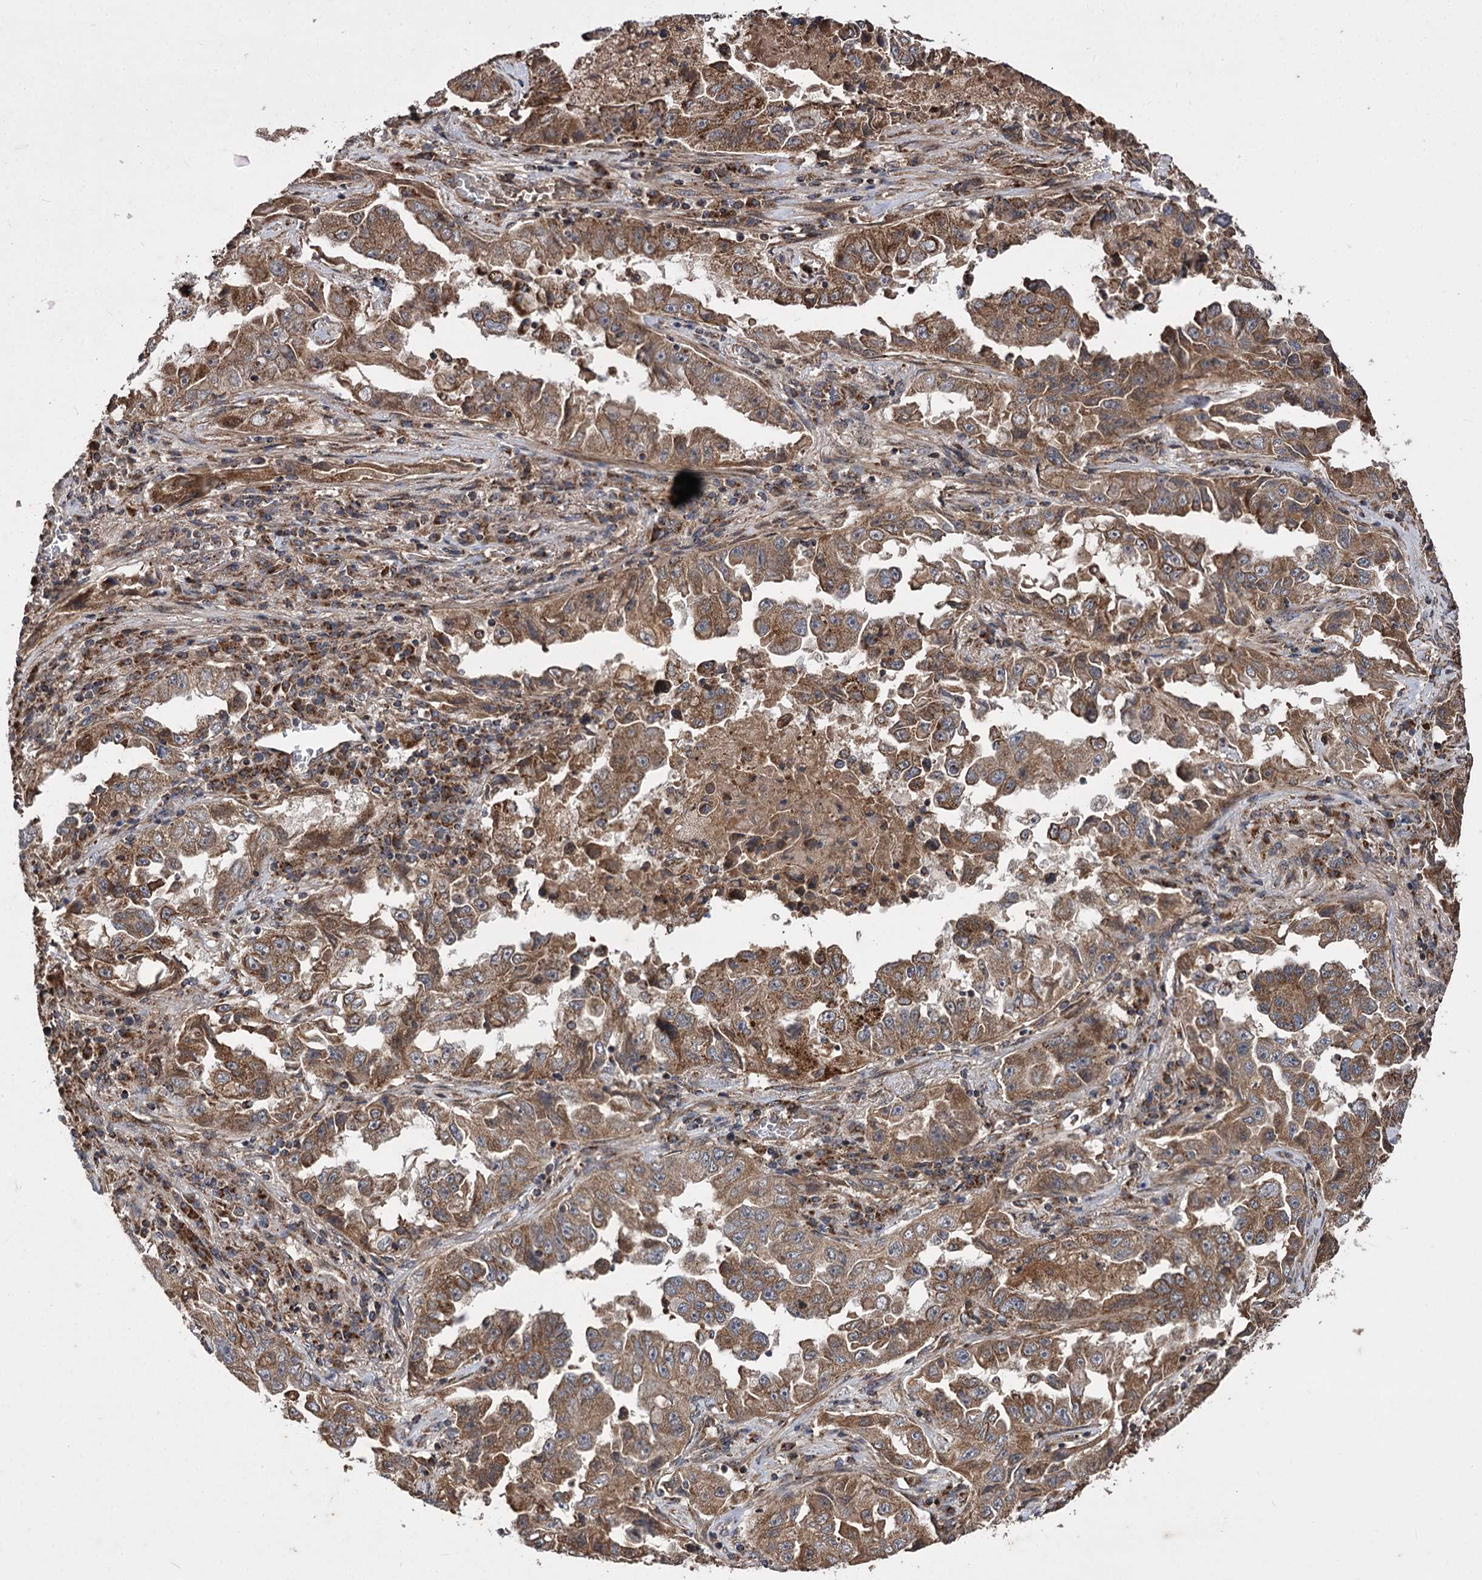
{"staining": {"intensity": "moderate", "quantity": ">75%", "location": "cytoplasmic/membranous"}, "tissue": "lung cancer", "cell_type": "Tumor cells", "image_type": "cancer", "snomed": [{"axis": "morphology", "description": "Adenocarcinoma, NOS"}, {"axis": "topography", "description": "Lung"}], "caption": "The immunohistochemical stain highlights moderate cytoplasmic/membranous staining in tumor cells of lung cancer (adenocarcinoma) tissue. (DAB IHC, brown staining for protein, blue staining for nuclei).", "gene": "RASSF3", "patient": {"sex": "female", "age": 51}}